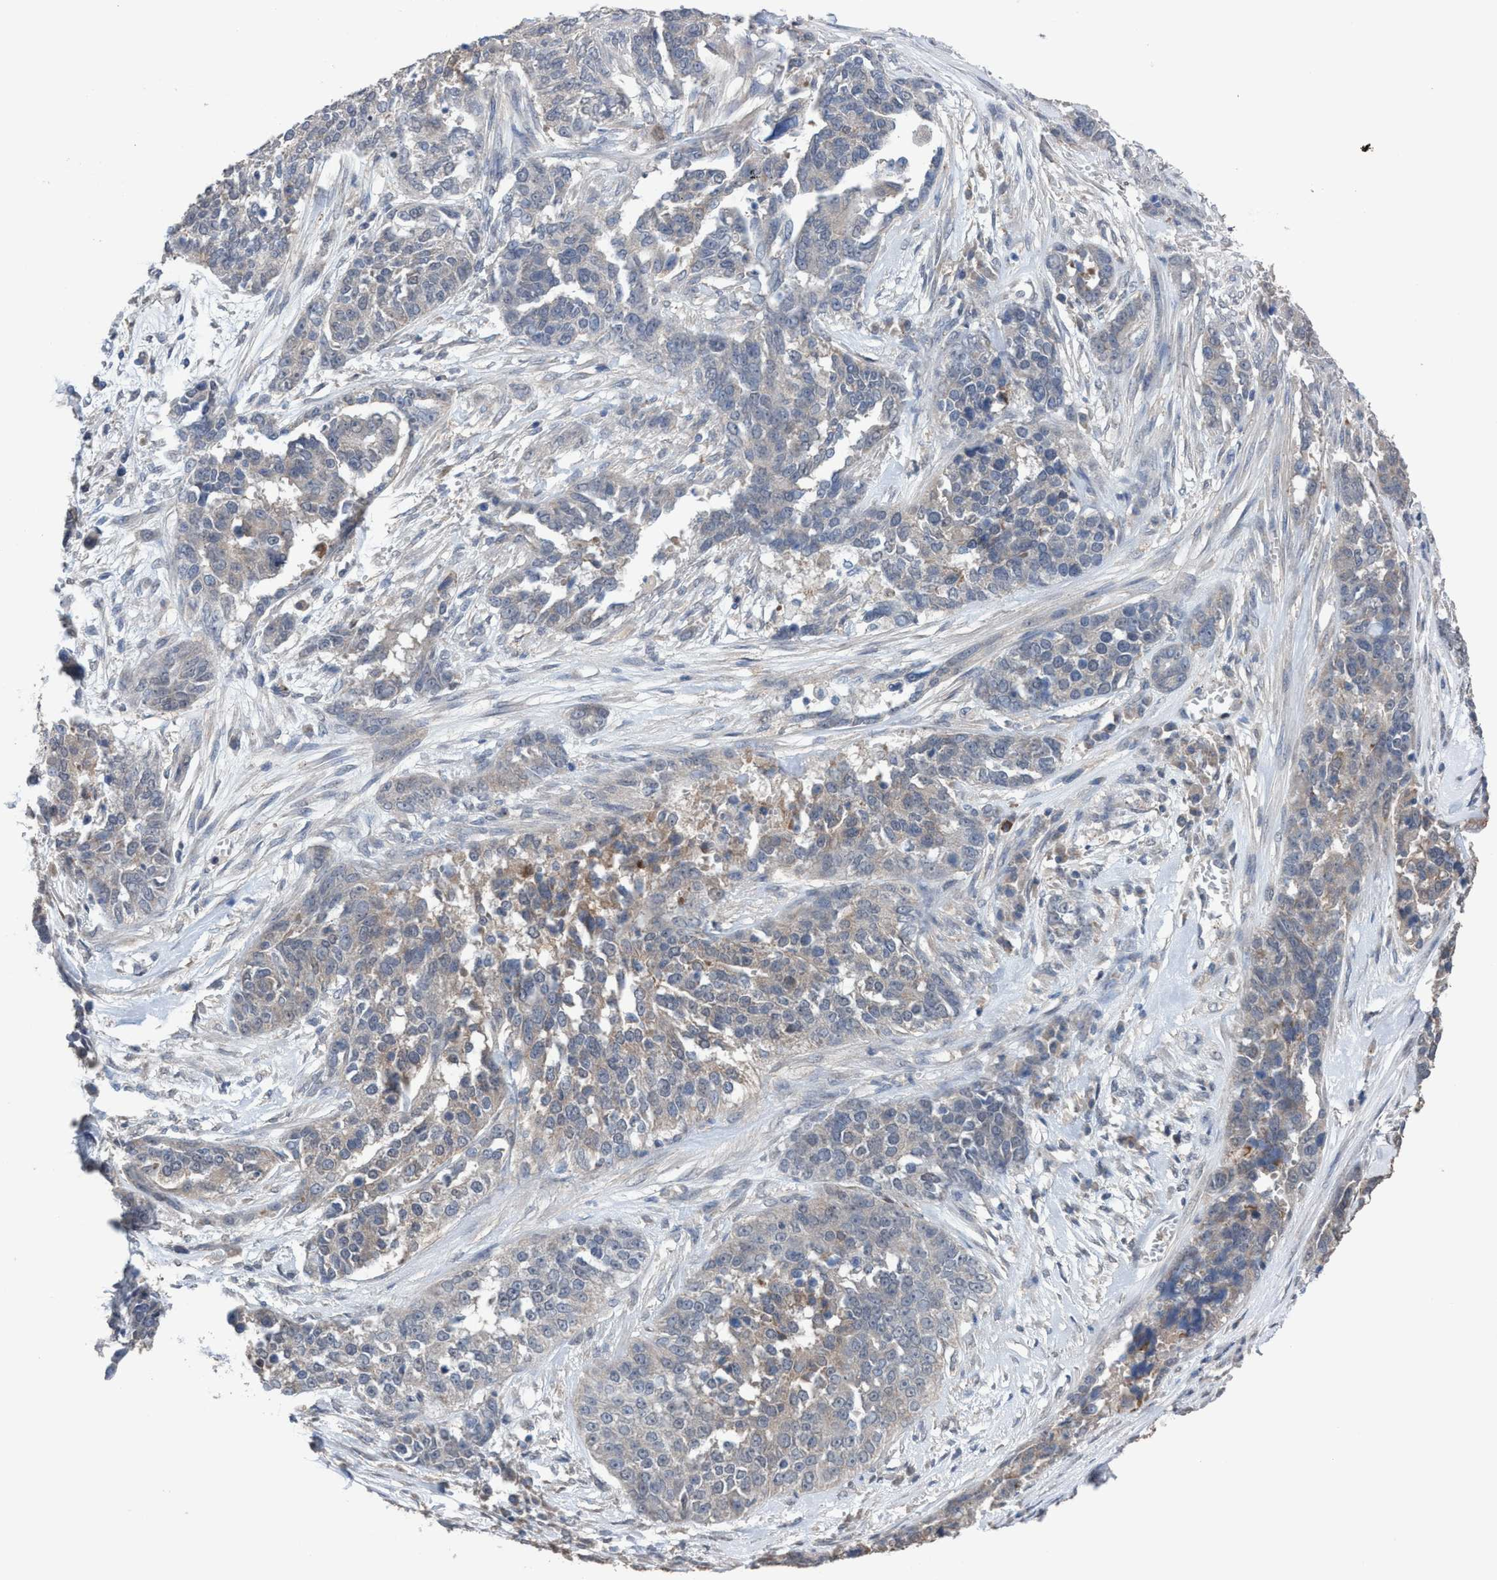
{"staining": {"intensity": "negative", "quantity": "none", "location": "none"}, "tissue": "ovarian cancer", "cell_type": "Tumor cells", "image_type": "cancer", "snomed": [{"axis": "morphology", "description": "Cystadenocarcinoma, serous, NOS"}, {"axis": "topography", "description": "Ovary"}], "caption": "A histopathology image of ovarian serous cystadenocarcinoma stained for a protein demonstrates no brown staining in tumor cells. Brightfield microscopy of immunohistochemistry (IHC) stained with DAB (brown) and hematoxylin (blue), captured at high magnification.", "gene": "GLOD4", "patient": {"sex": "female", "age": 44}}